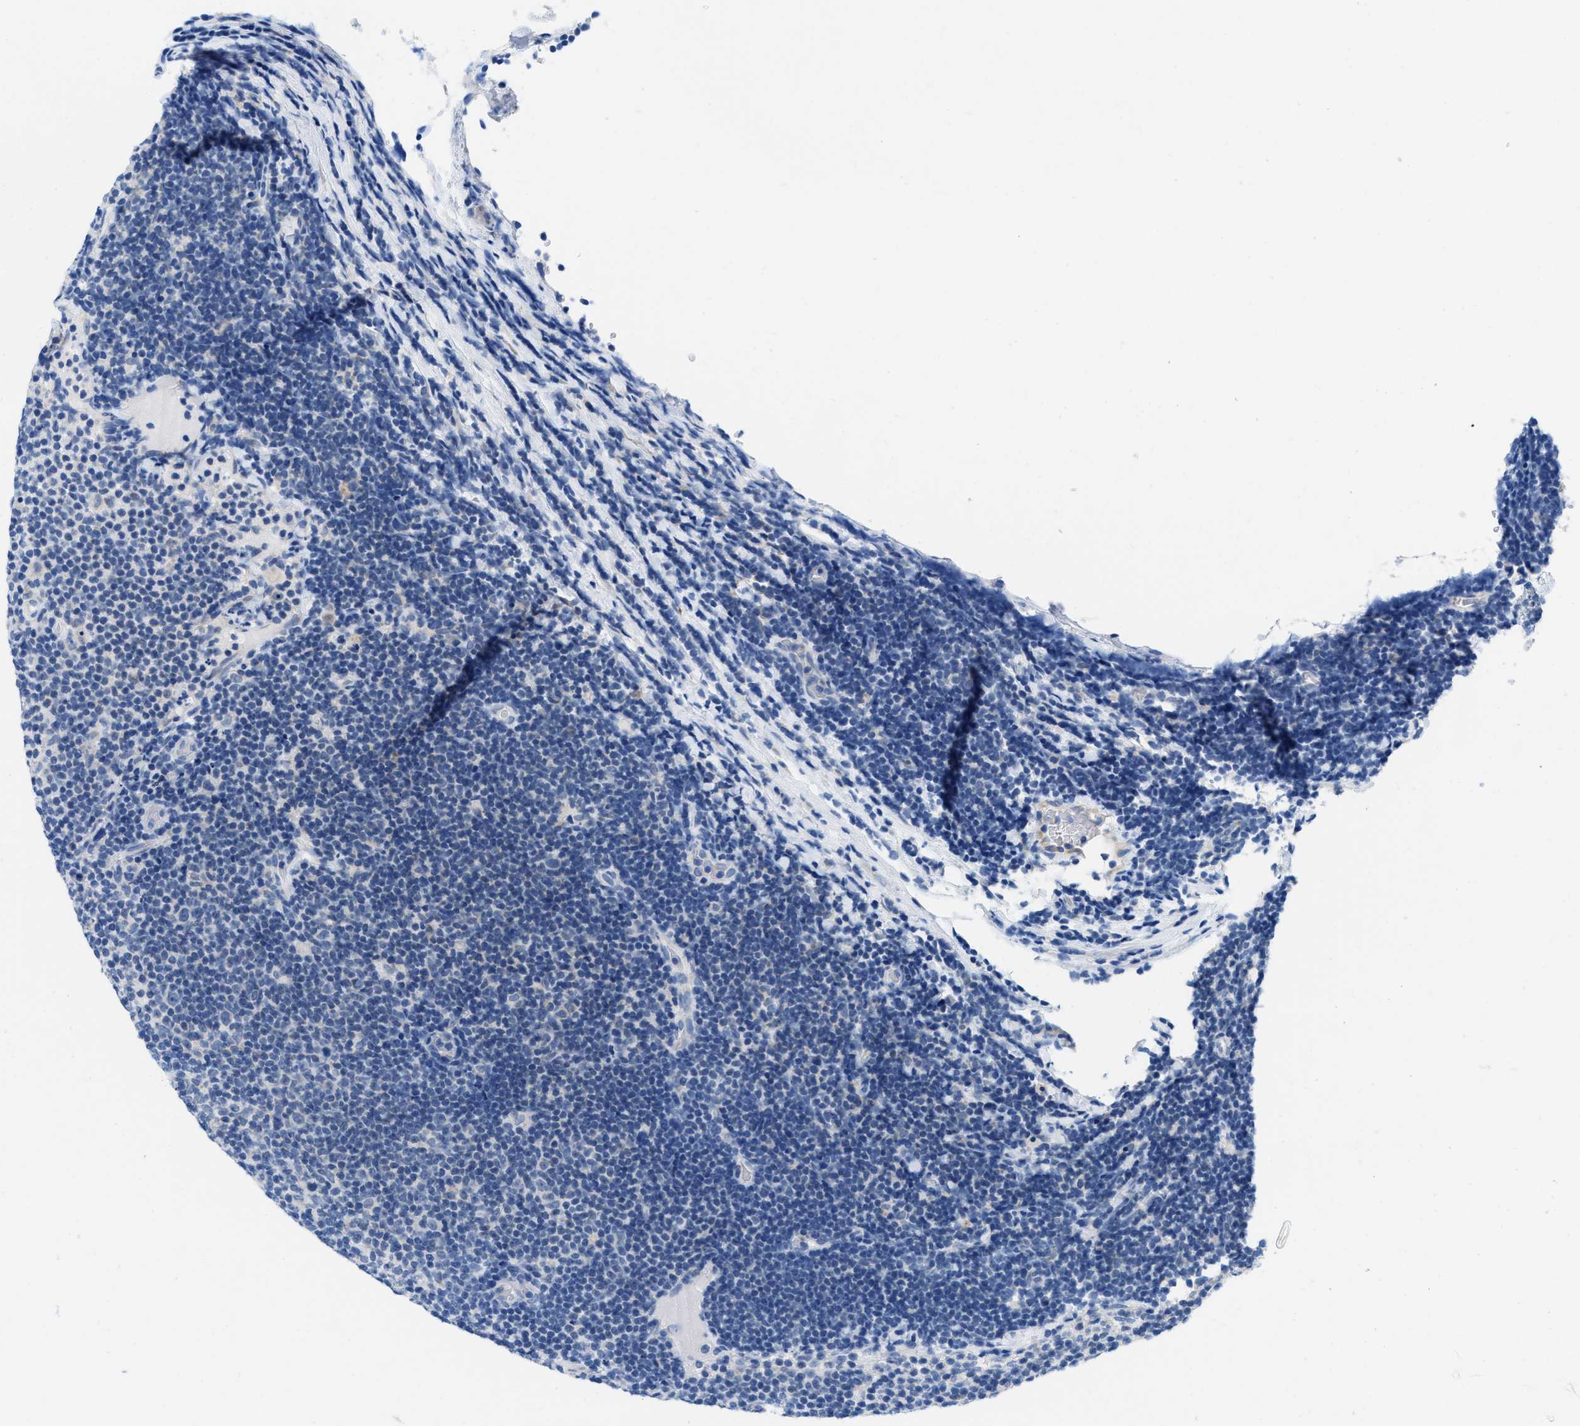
{"staining": {"intensity": "negative", "quantity": "none", "location": "none"}, "tissue": "lymphoma", "cell_type": "Tumor cells", "image_type": "cancer", "snomed": [{"axis": "morphology", "description": "Malignant lymphoma, non-Hodgkin's type, Low grade"}, {"axis": "topography", "description": "Lymph node"}], "caption": "DAB (3,3'-diaminobenzidine) immunohistochemical staining of lymphoma shows no significant expression in tumor cells. The staining was performed using DAB (3,3'-diaminobenzidine) to visualize the protein expression in brown, while the nuclei were stained in blue with hematoxylin (Magnification: 20x).", "gene": "PTDSS1", "patient": {"sex": "male", "age": 83}}